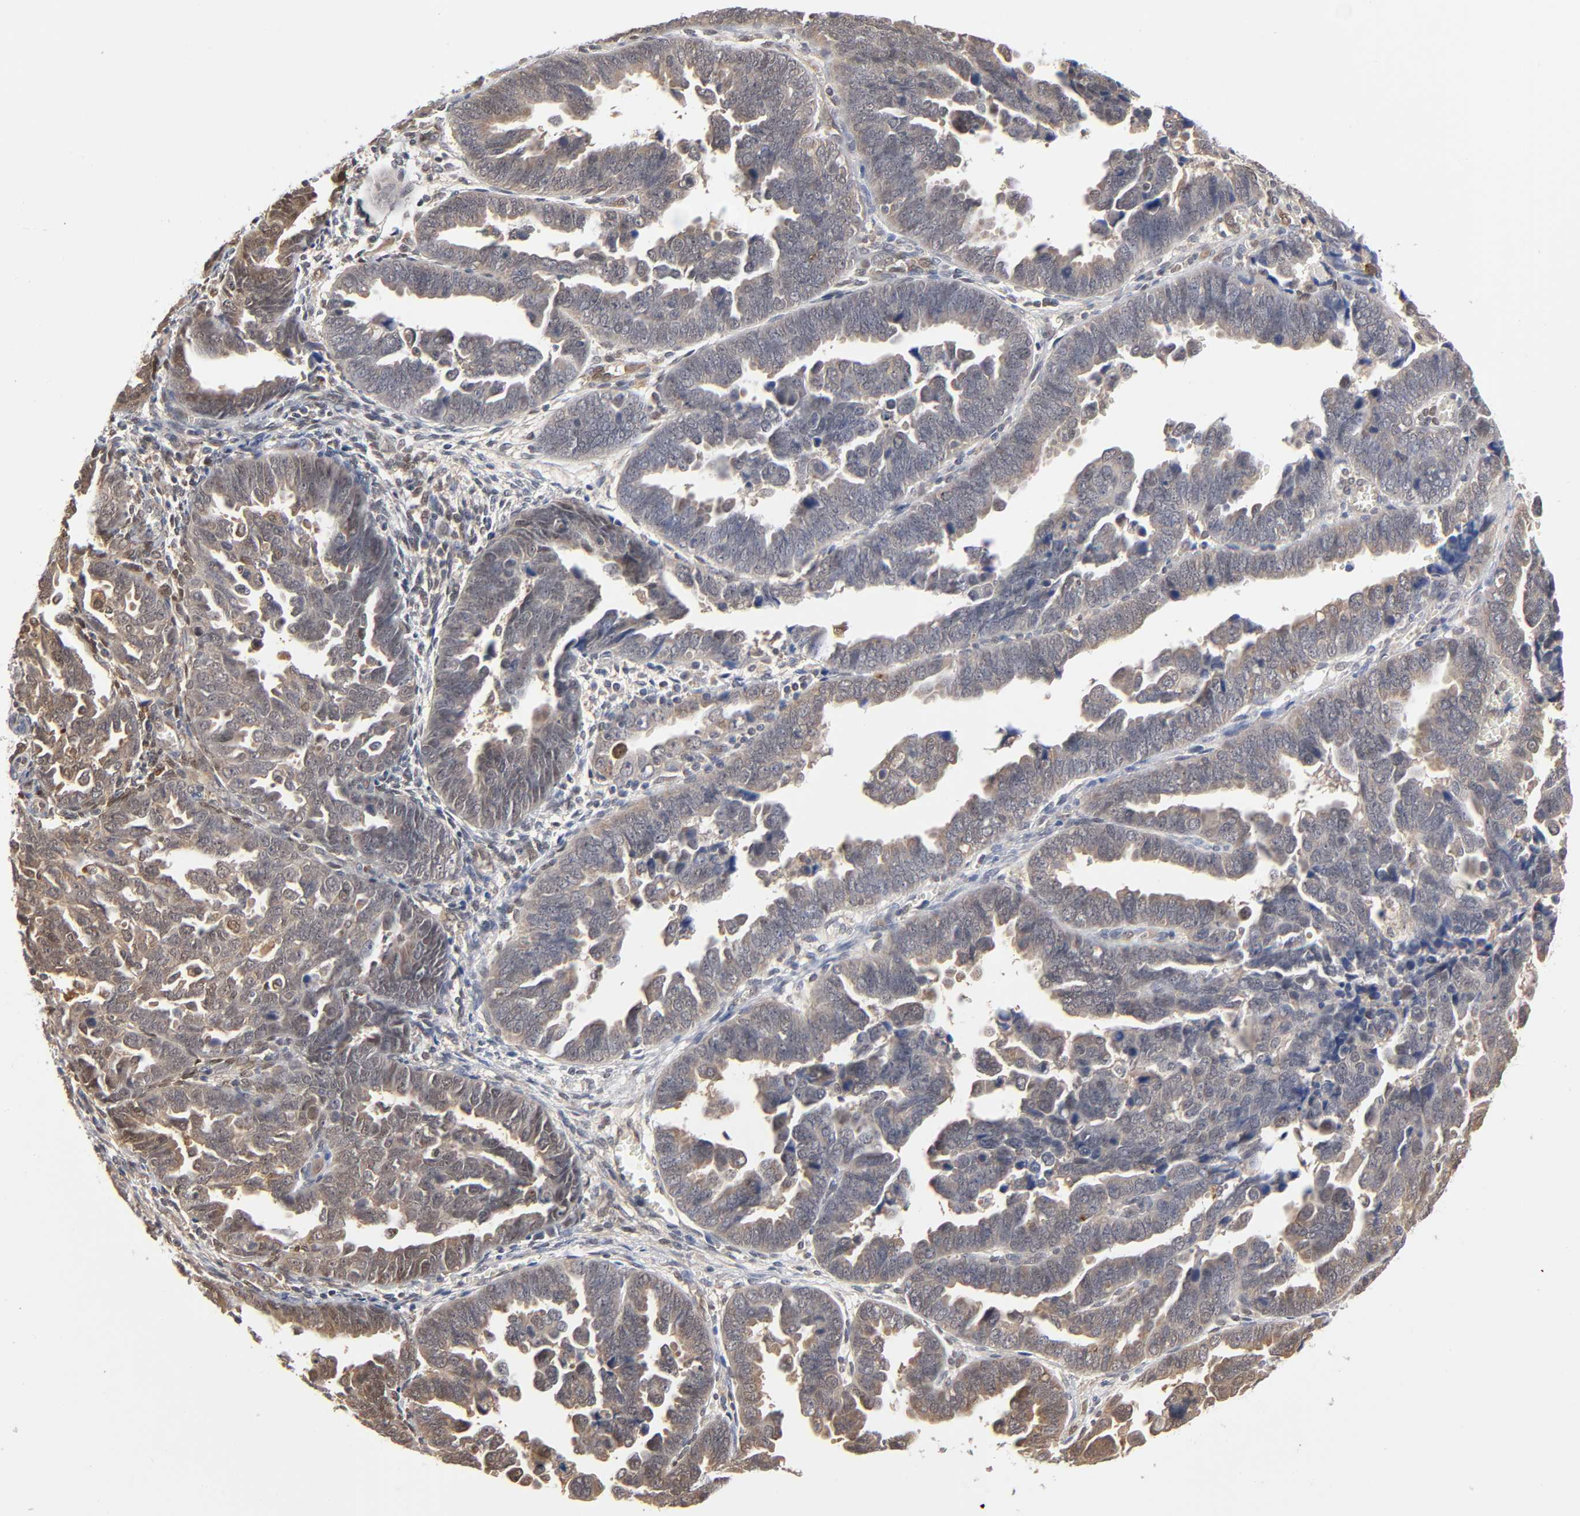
{"staining": {"intensity": "moderate", "quantity": "25%-75%", "location": "cytoplasmic/membranous"}, "tissue": "endometrial cancer", "cell_type": "Tumor cells", "image_type": "cancer", "snomed": [{"axis": "morphology", "description": "Adenocarcinoma, NOS"}, {"axis": "topography", "description": "Endometrium"}], "caption": "High-power microscopy captured an immunohistochemistry (IHC) photomicrograph of endometrial cancer, revealing moderate cytoplasmic/membranous positivity in about 25%-75% of tumor cells.", "gene": "DFFB", "patient": {"sex": "female", "age": 75}}